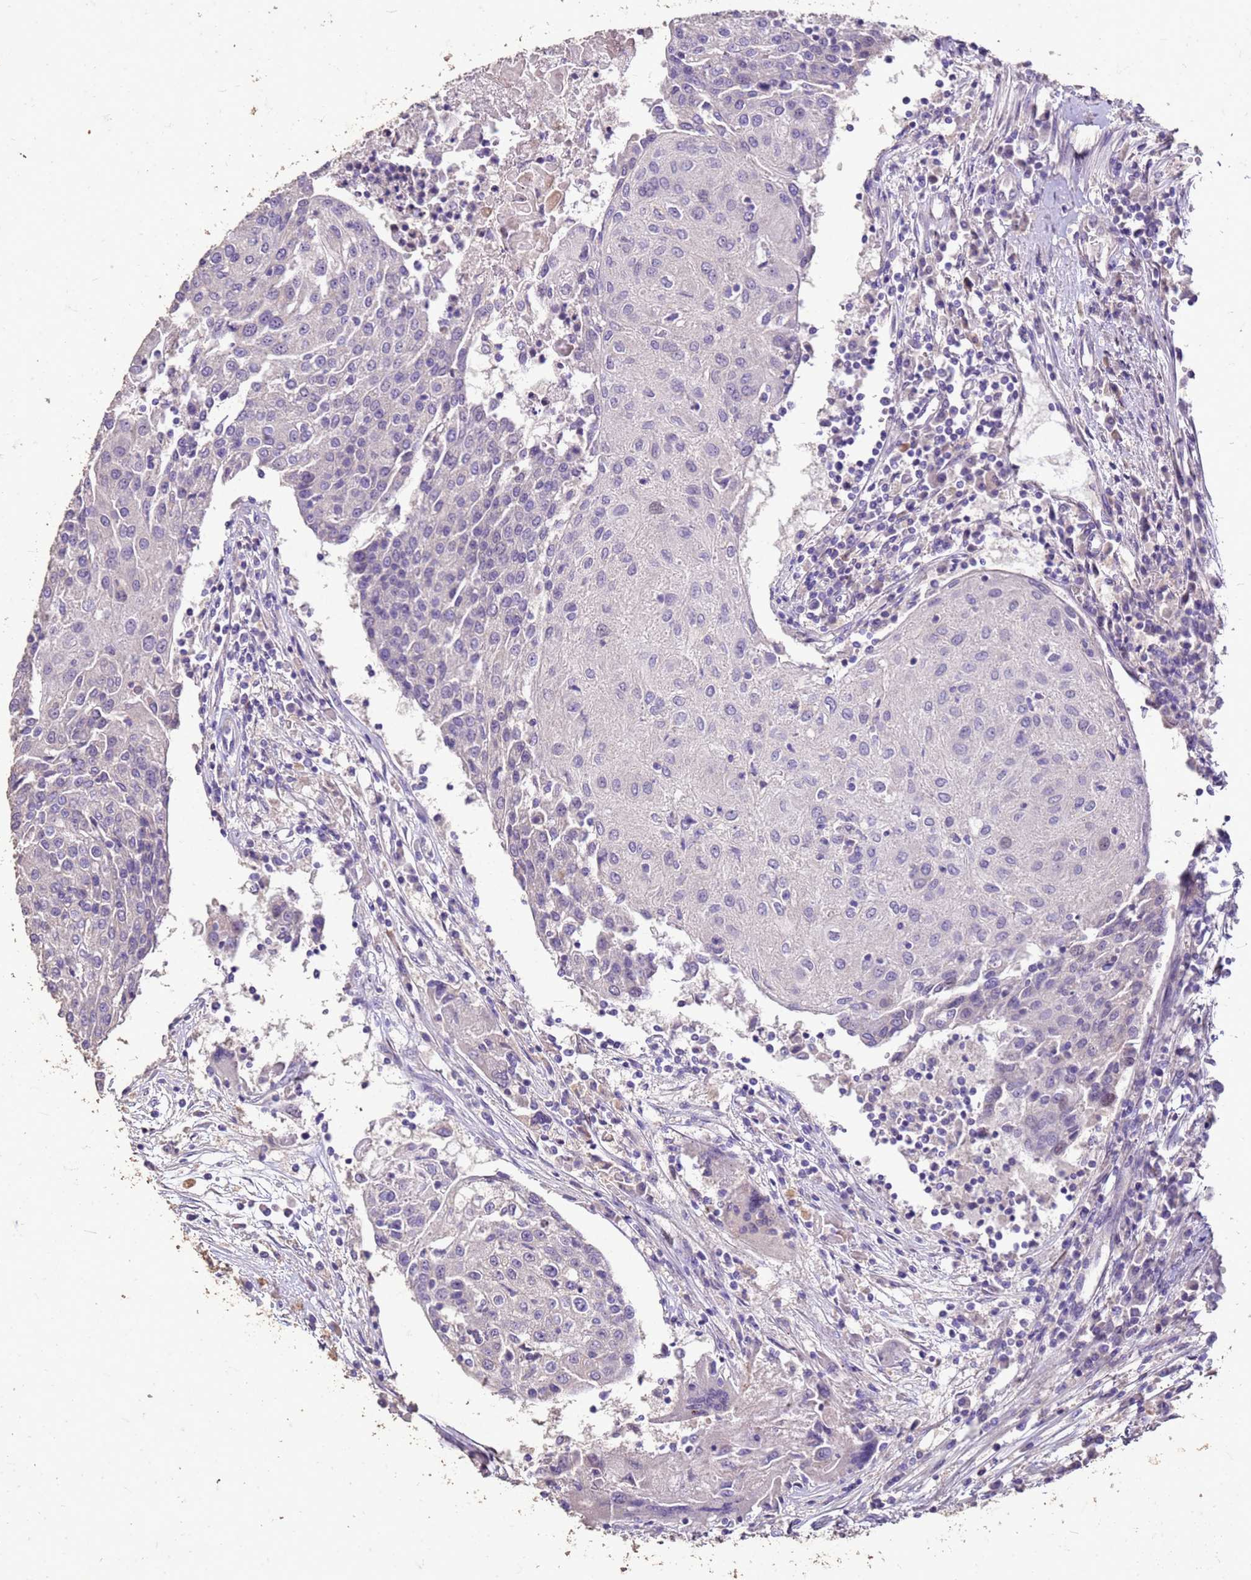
{"staining": {"intensity": "negative", "quantity": "none", "location": "none"}, "tissue": "urothelial cancer", "cell_type": "Tumor cells", "image_type": "cancer", "snomed": [{"axis": "morphology", "description": "Urothelial carcinoma, High grade"}, {"axis": "topography", "description": "Urinary bladder"}], "caption": "The micrograph displays no significant staining in tumor cells of urothelial carcinoma (high-grade). The staining is performed using DAB brown chromogen with nuclei counter-stained in using hematoxylin.", "gene": "FAM184B", "patient": {"sex": "female", "age": 85}}